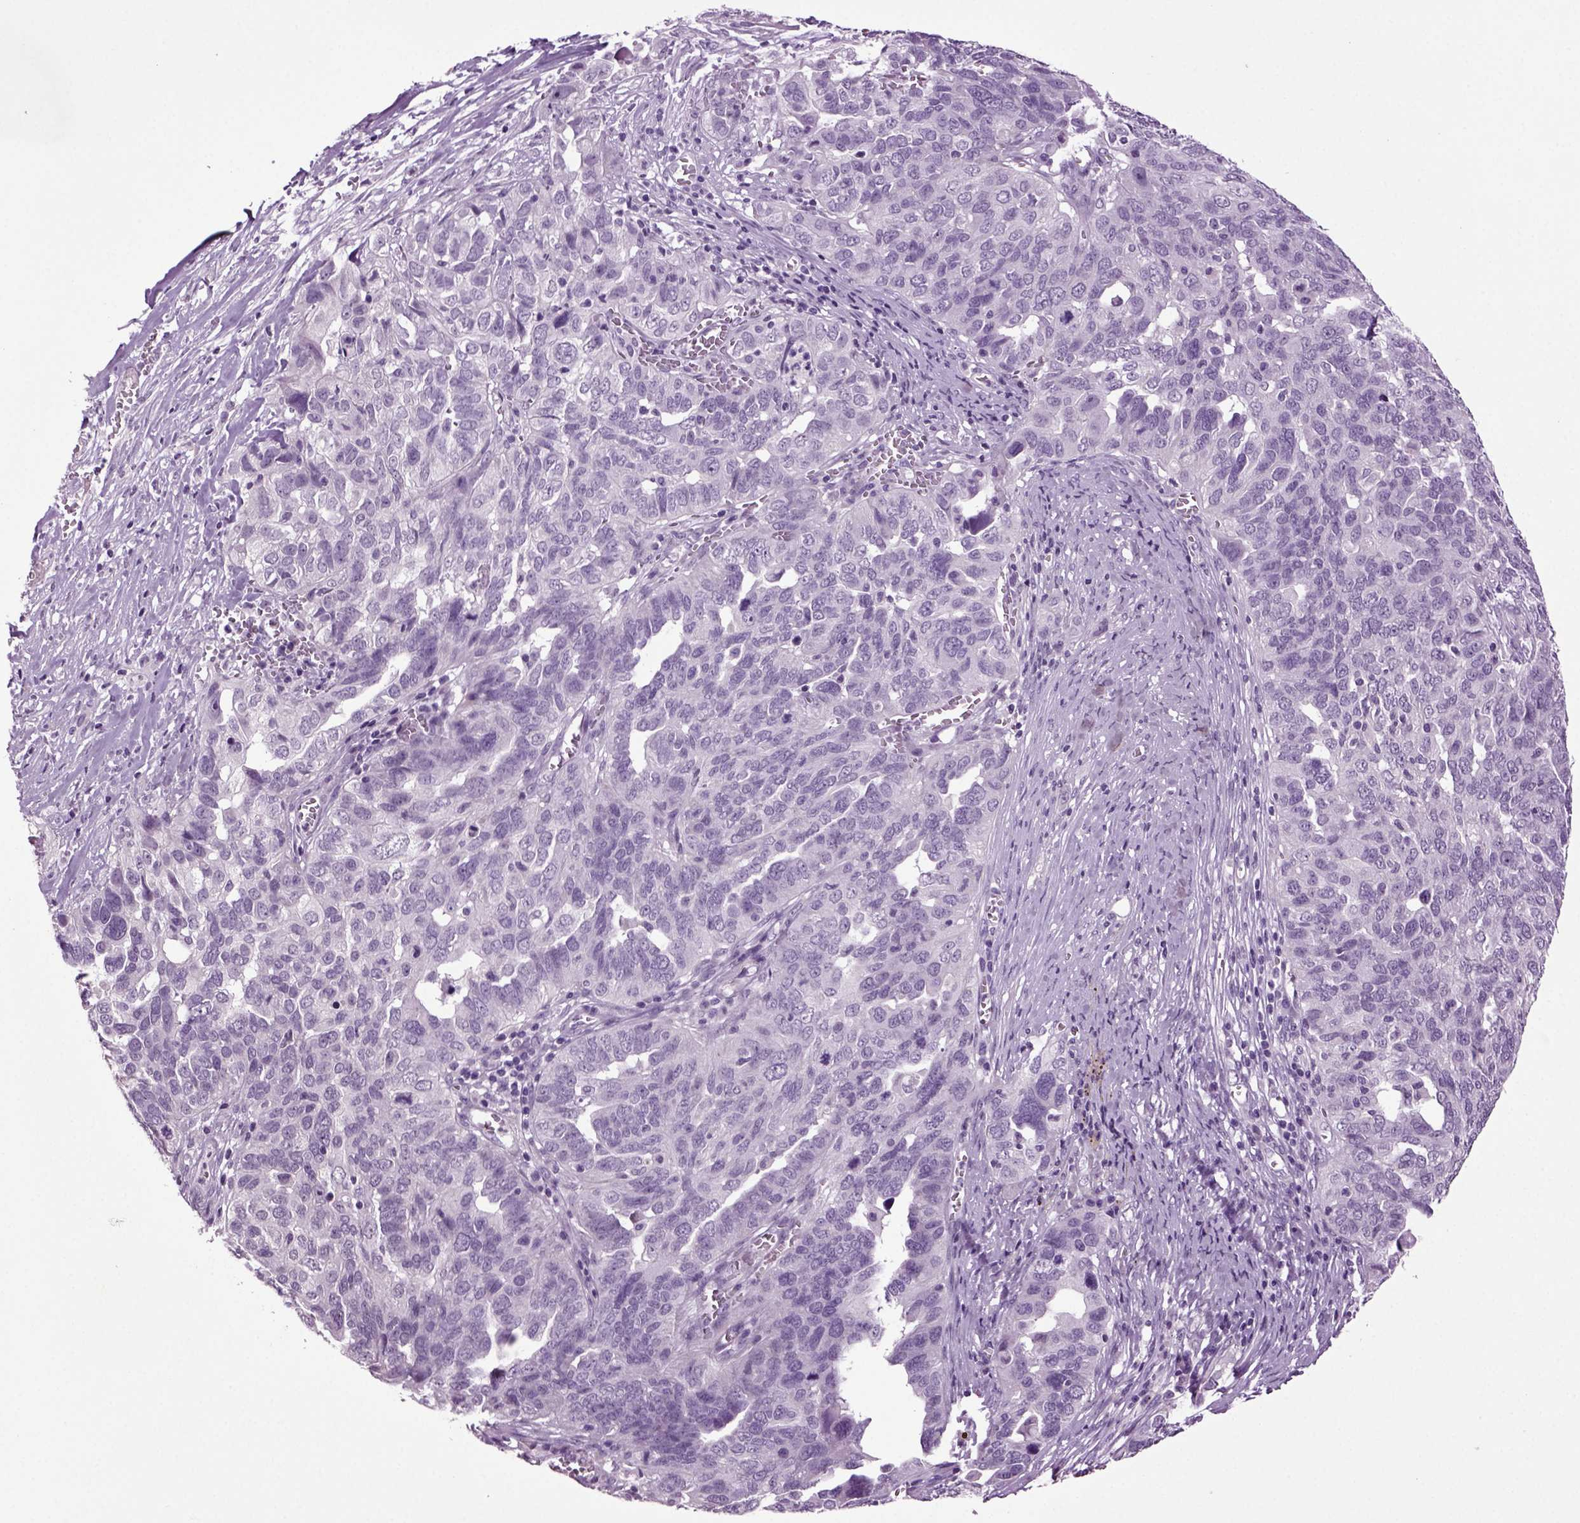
{"staining": {"intensity": "negative", "quantity": "none", "location": "none"}, "tissue": "ovarian cancer", "cell_type": "Tumor cells", "image_type": "cancer", "snomed": [{"axis": "morphology", "description": "Carcinoma, endometroid"}, {"axis": "topography", "description": "Soft tissue"}, {"axis": "topography", "description": "Ovary"}], "caption": "A histopathology image of endometroid carcinoma (ovarian) stained for a protein demonstrates no brown staining in tumor cells.", "gene": "SLC17A6", "patient": {"sex": "female", "age": 52}}